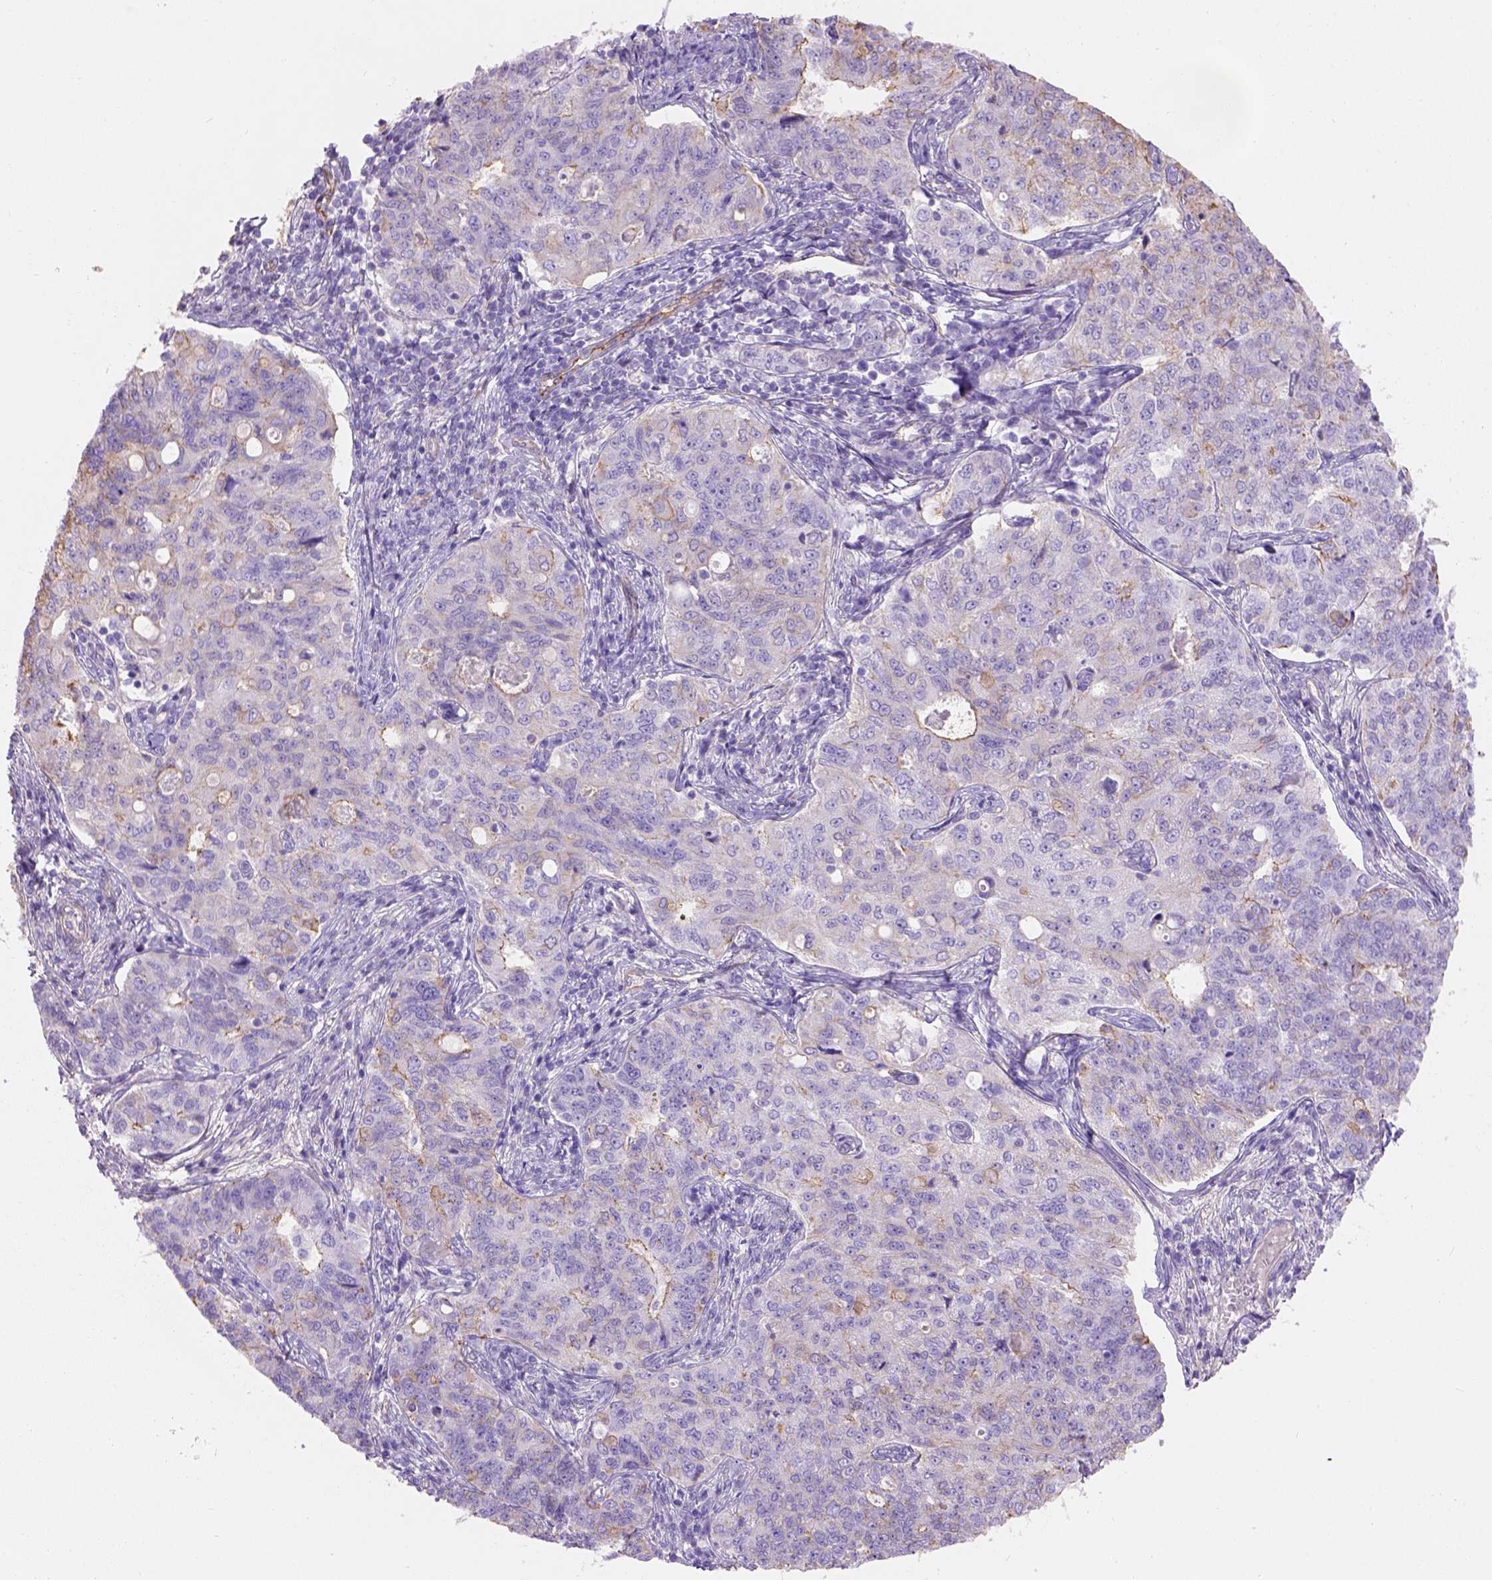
{"staining": {"intensity": "moderate", "quantity": "<25%", "location": "cytoplasmic/membranous"}, "tissue": "endometrial cancer", "cell_type": "Tumor cells", "image_type": "cancer", "snomed": [{"axis": "morphology", "description": "Adenocarcinoma, NOS"}, {"axis": "topography", "description": "Endometrium"}], "caption": "This image exhibits endometrial cancer stained with immunohistochemistry (IHC) to label a protein in brown. The cytoplasmic/membranous of tumor cells show moderate positivity for the protein. Nuclei are counter-stained blue.", "gene": "PHF7", "patient": {"sex": "female", "age": 43}}